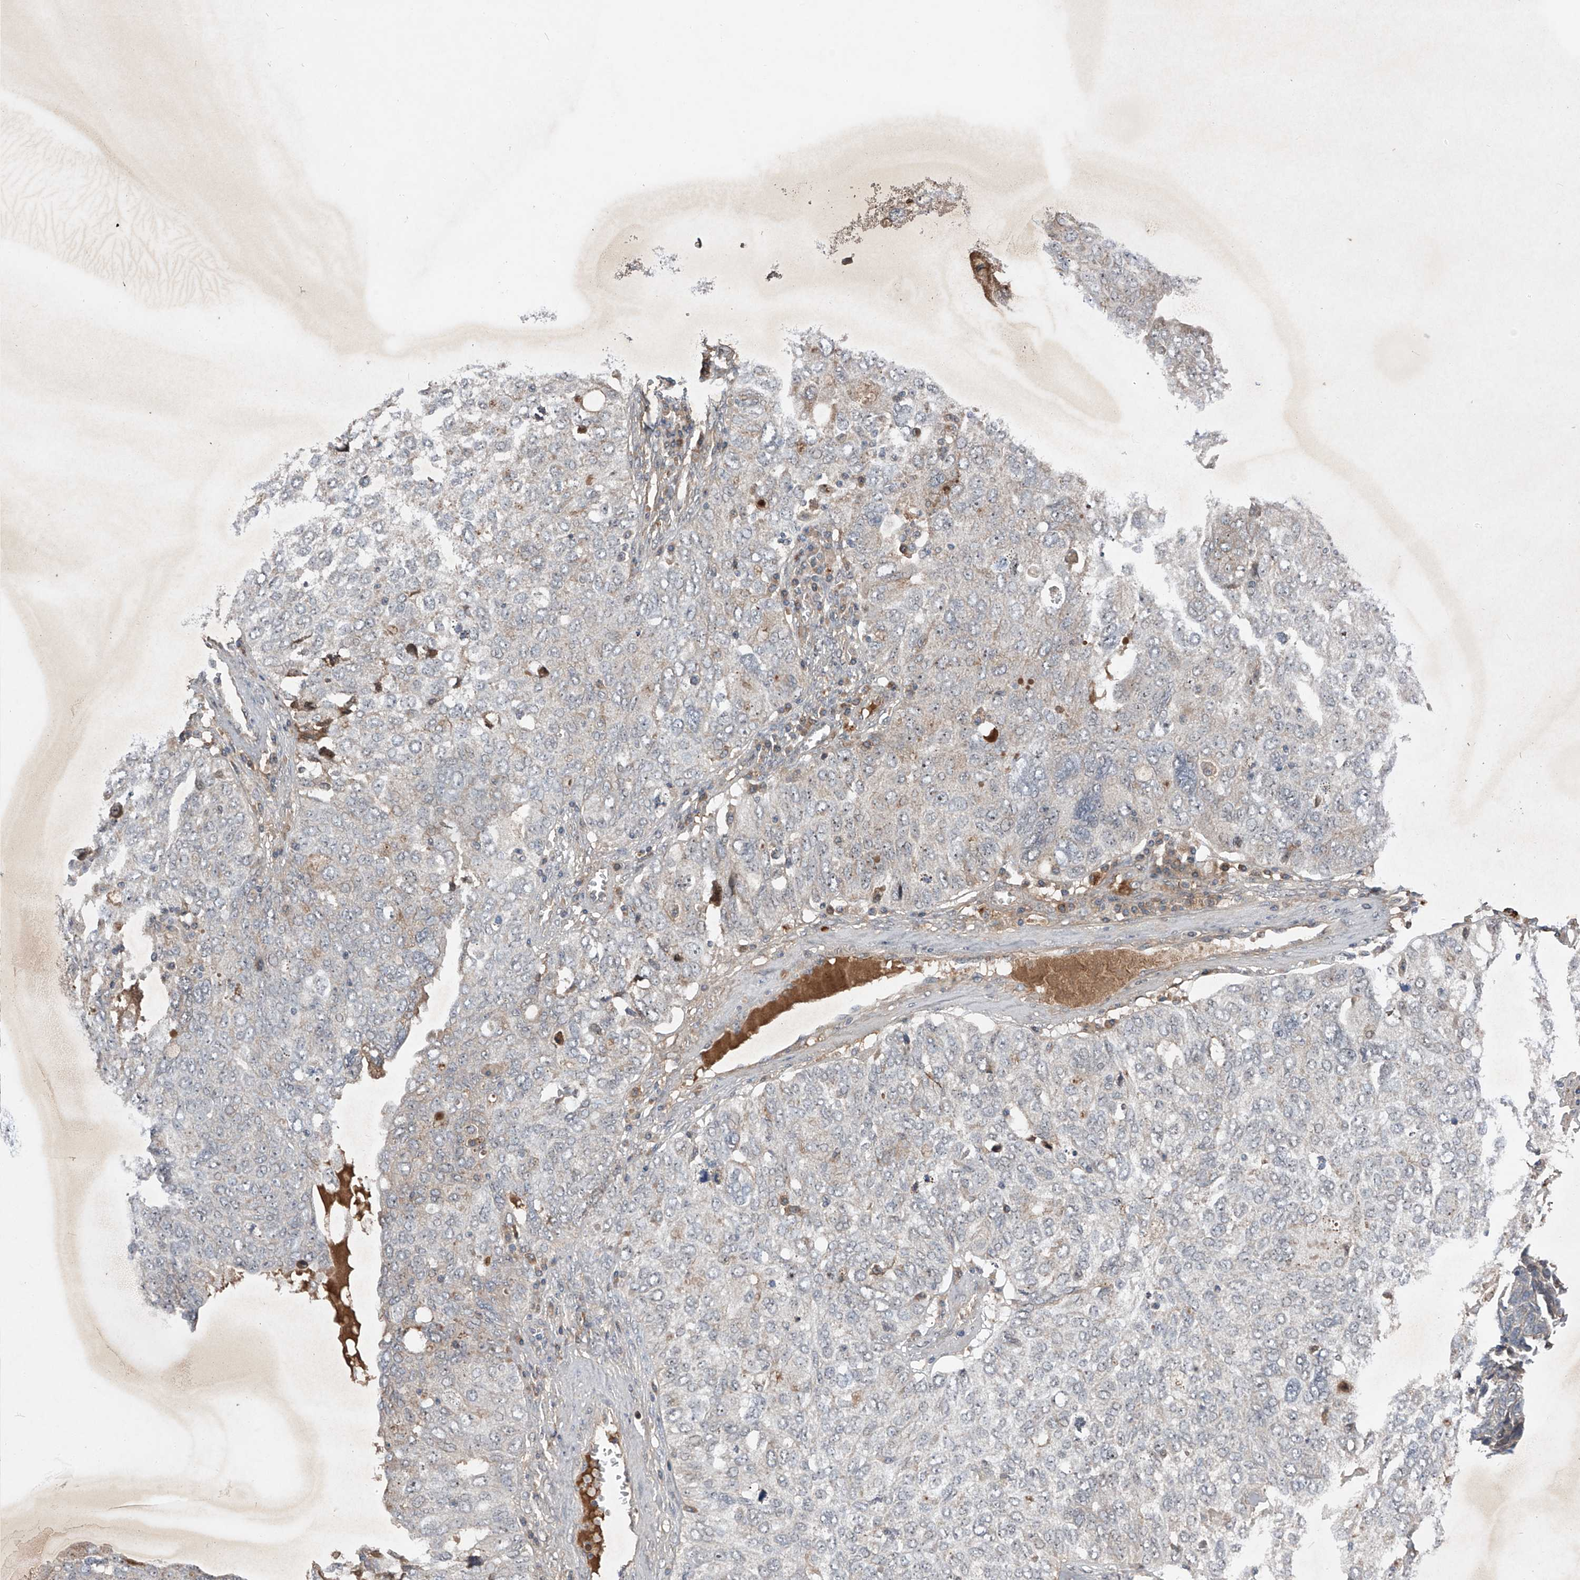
{"staining": {"intensity": "negative", "quantity": "none", "location": "none"}, "tissue": "ovarian cancer", "cell_type": "Tumor cells", "image_type": "cancer", "snomed": [{"axis": "morphology", "description": "Carcinoma, endometroid"}, {"axis": "topography", "description": "Ovary"}], "caption": "Ovarian endometroid carcinoma stained for a protein using immunohistochemistry (IHC) displays no positivity tumor cells.", "gene": "FAM135A", "patient": {"sex": "female", "age": 62}}